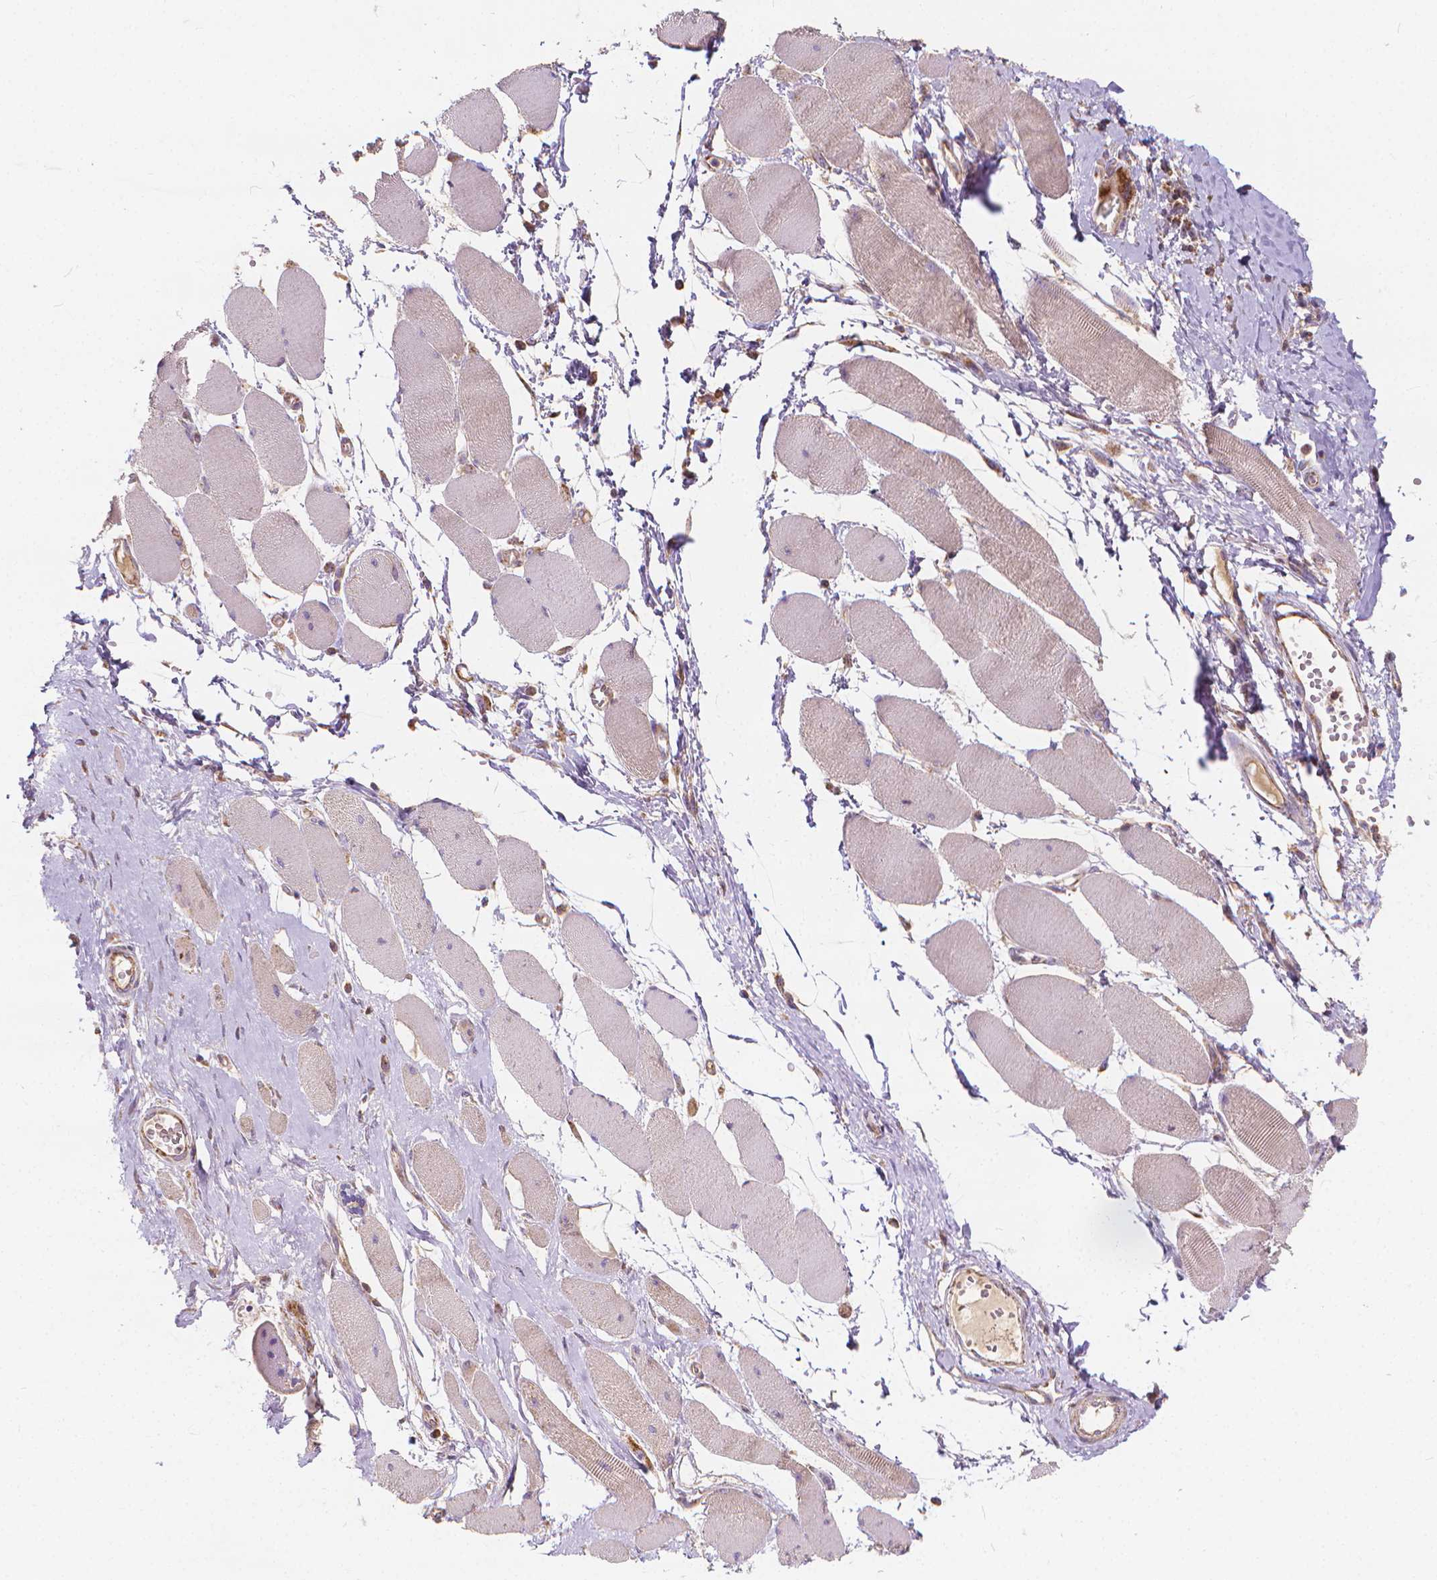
{"staining": {"intensity": "weak", "quantity": ">75%", "location": "cytoplasmic/membranous"}, "tissue": "skeletal muscle", "cell_type": "Myocytes", "image_type": "normal", "snomed": [{"axis": "morphology", "description": "Normal tissue, NOS"}, {"axis": "topography", "description": "Skeletal muscle"}], "caption": "A brown stain highlights weak cytoplasmic/membranous positivity of a protein in myocytes of normal skeletal muscle.", "gene": "SNCAIP", "patient": {"sex": "female", "age": 75}}